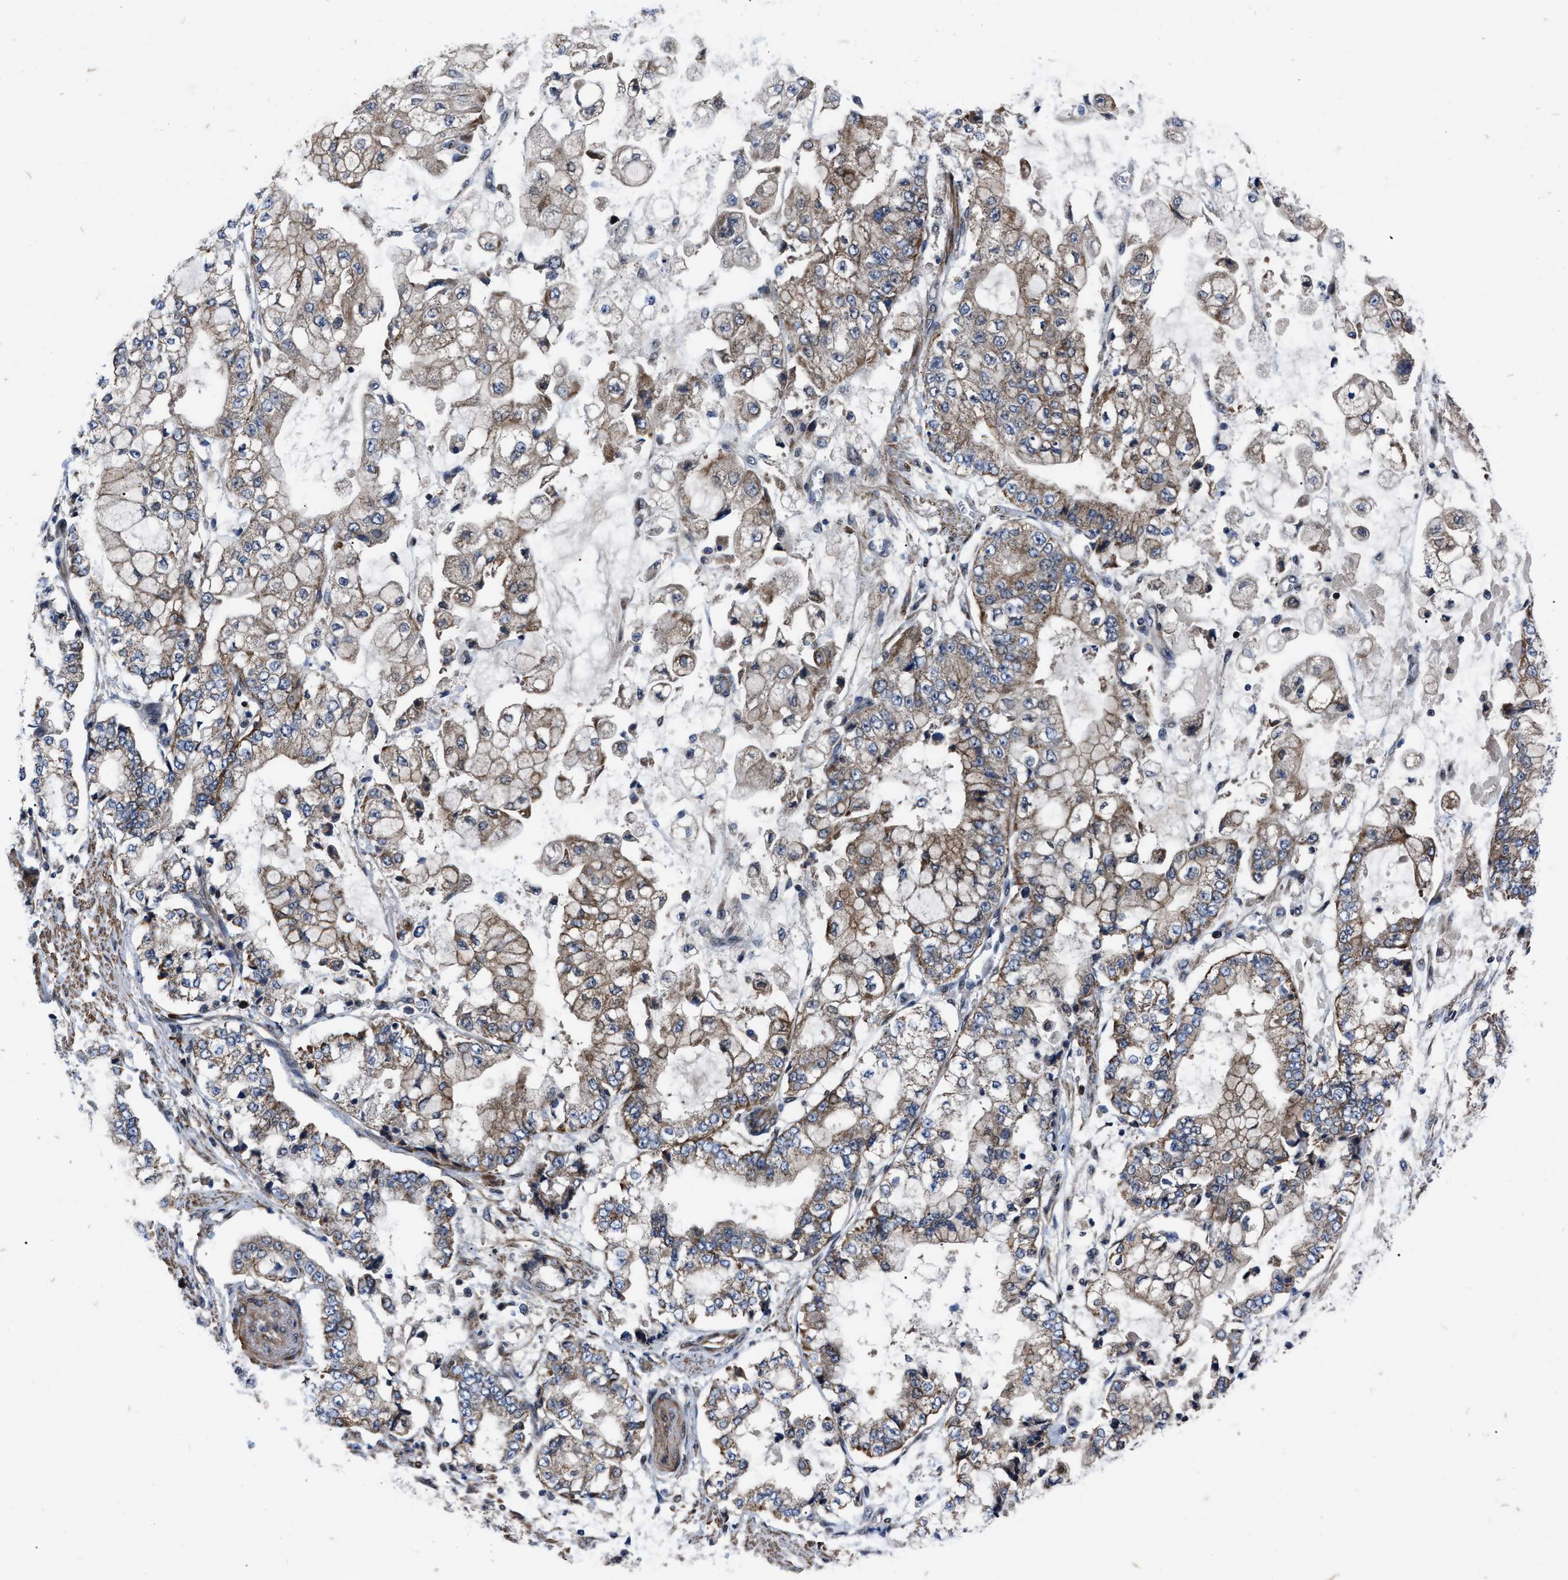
{"staining": {"intensity": "moderate", "quantity": ">75%", "location": "cytoplasmic/membranous"}, "tissue": "stomach cancer", "cell_type": "Tumor cells", "image_type": "cancer", "snomed": [{"axis": "morphology", "description": "Adenocarcinoma, NOS"}, {"axis": "topography", "description": "Stomach"}], "caption": "Stomach adenocarcinoma stained with immunohistochemistry (IHC) reveals moderate cytoplasmic/membranous staining in about >75% of tumor cells. The staining was performed using DAB to visualize the protein expression in brown, while the nuclei were stained in blue with hematoxylin (Magnification: 20x).", "gene": "PPWD1", "patient": {"sex": "male", "age": 76}}